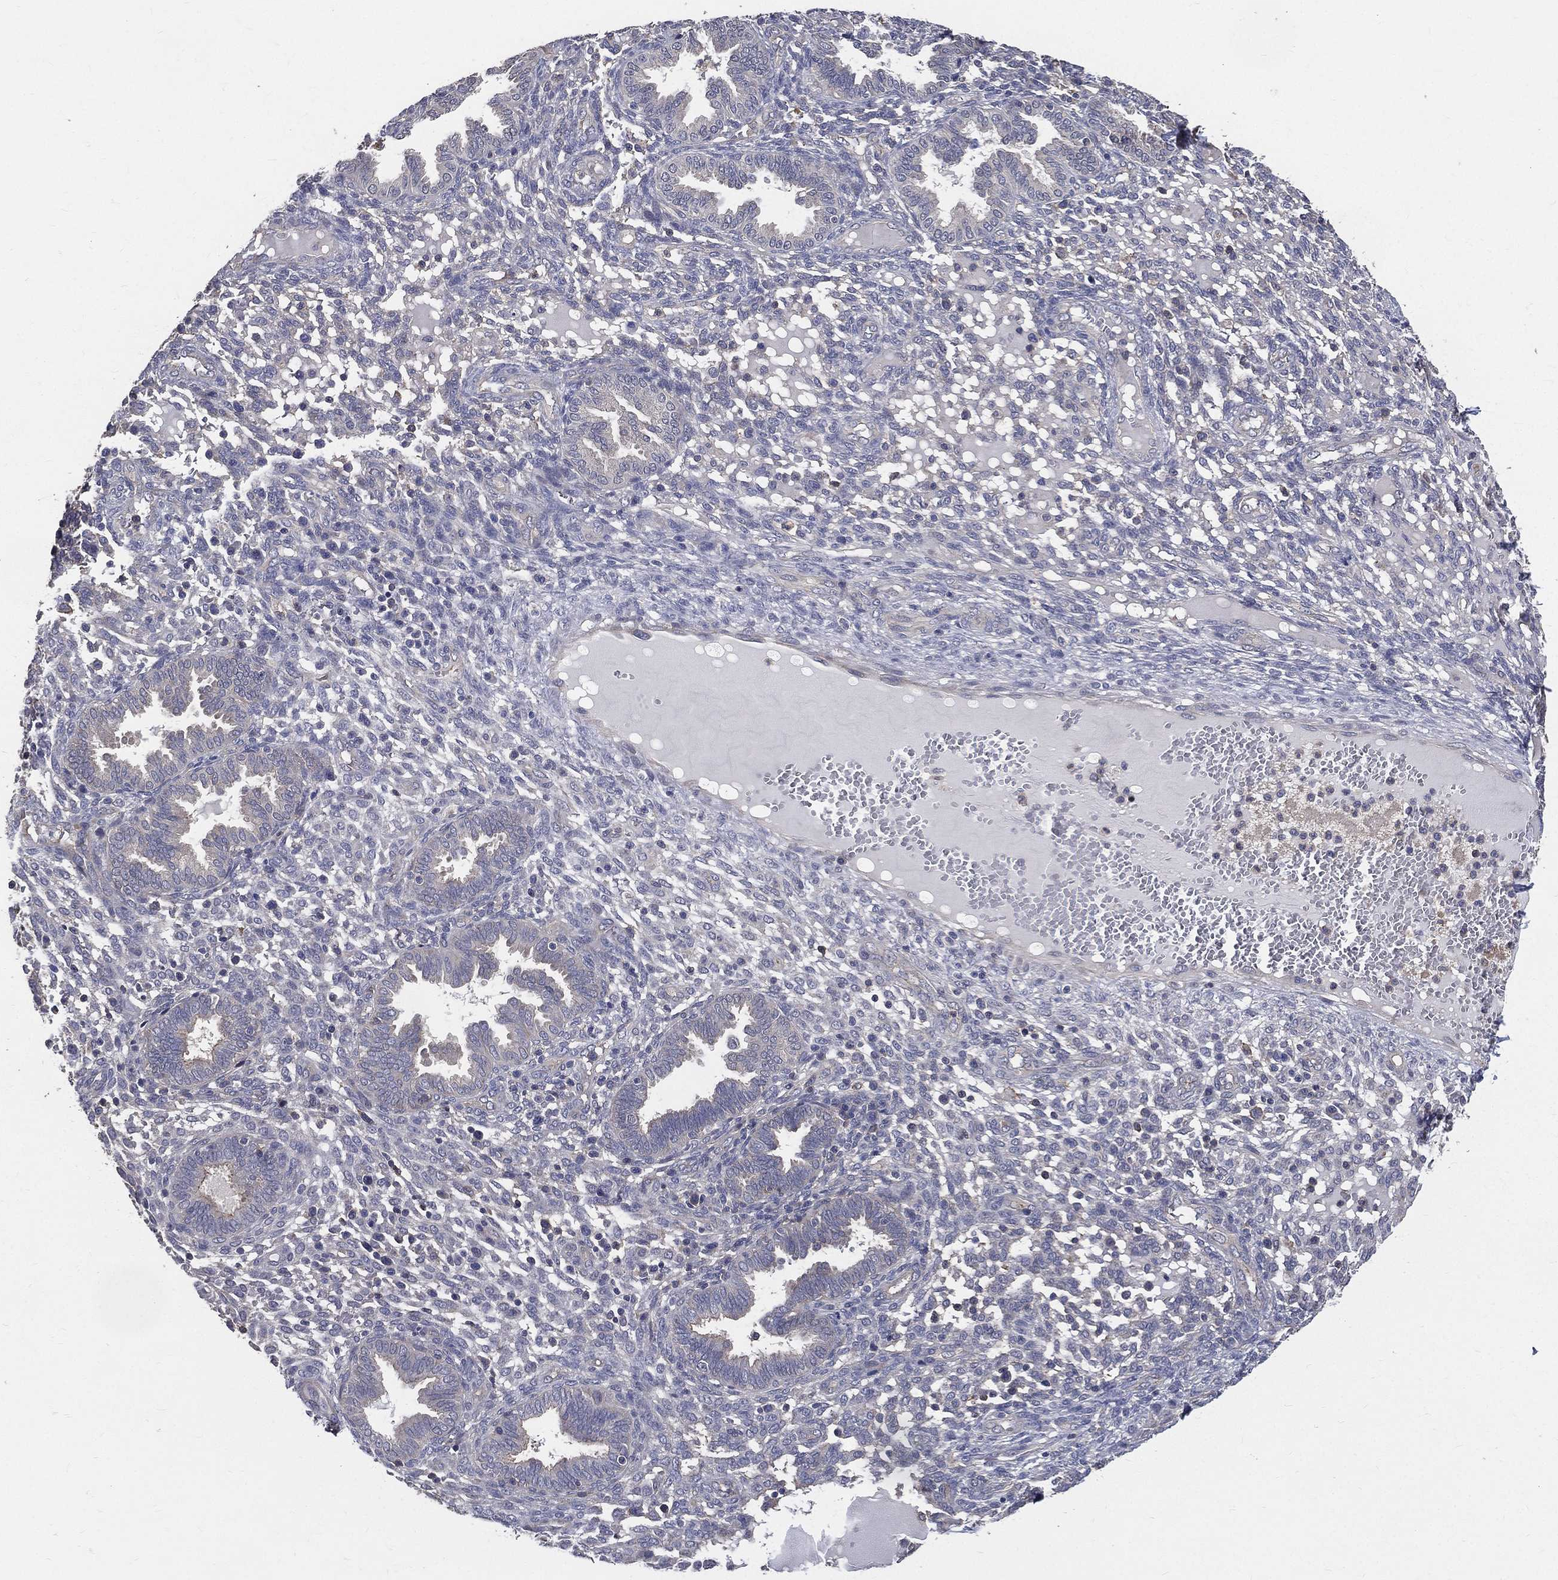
{"staining": {"intensity": "negative", "quantity": "none", "location": "none"}, "tissue": "endometrium", "cell_type": "Cells in endometrial stroma", "image_type": "normal", "snomed": [{"axis": "morphology", "description": "Normal tissue, NOS"}, {"axis": "topography", "description": "Endometrium"}], "caption": "Immunohistochemical staining of unremarkable human endometrium displays no significant staining in cells in endometrial stroma. Nuclei are stained in blue.", "gene": "SERPINB2", "patient": {"sex": "female", "age": 42}}